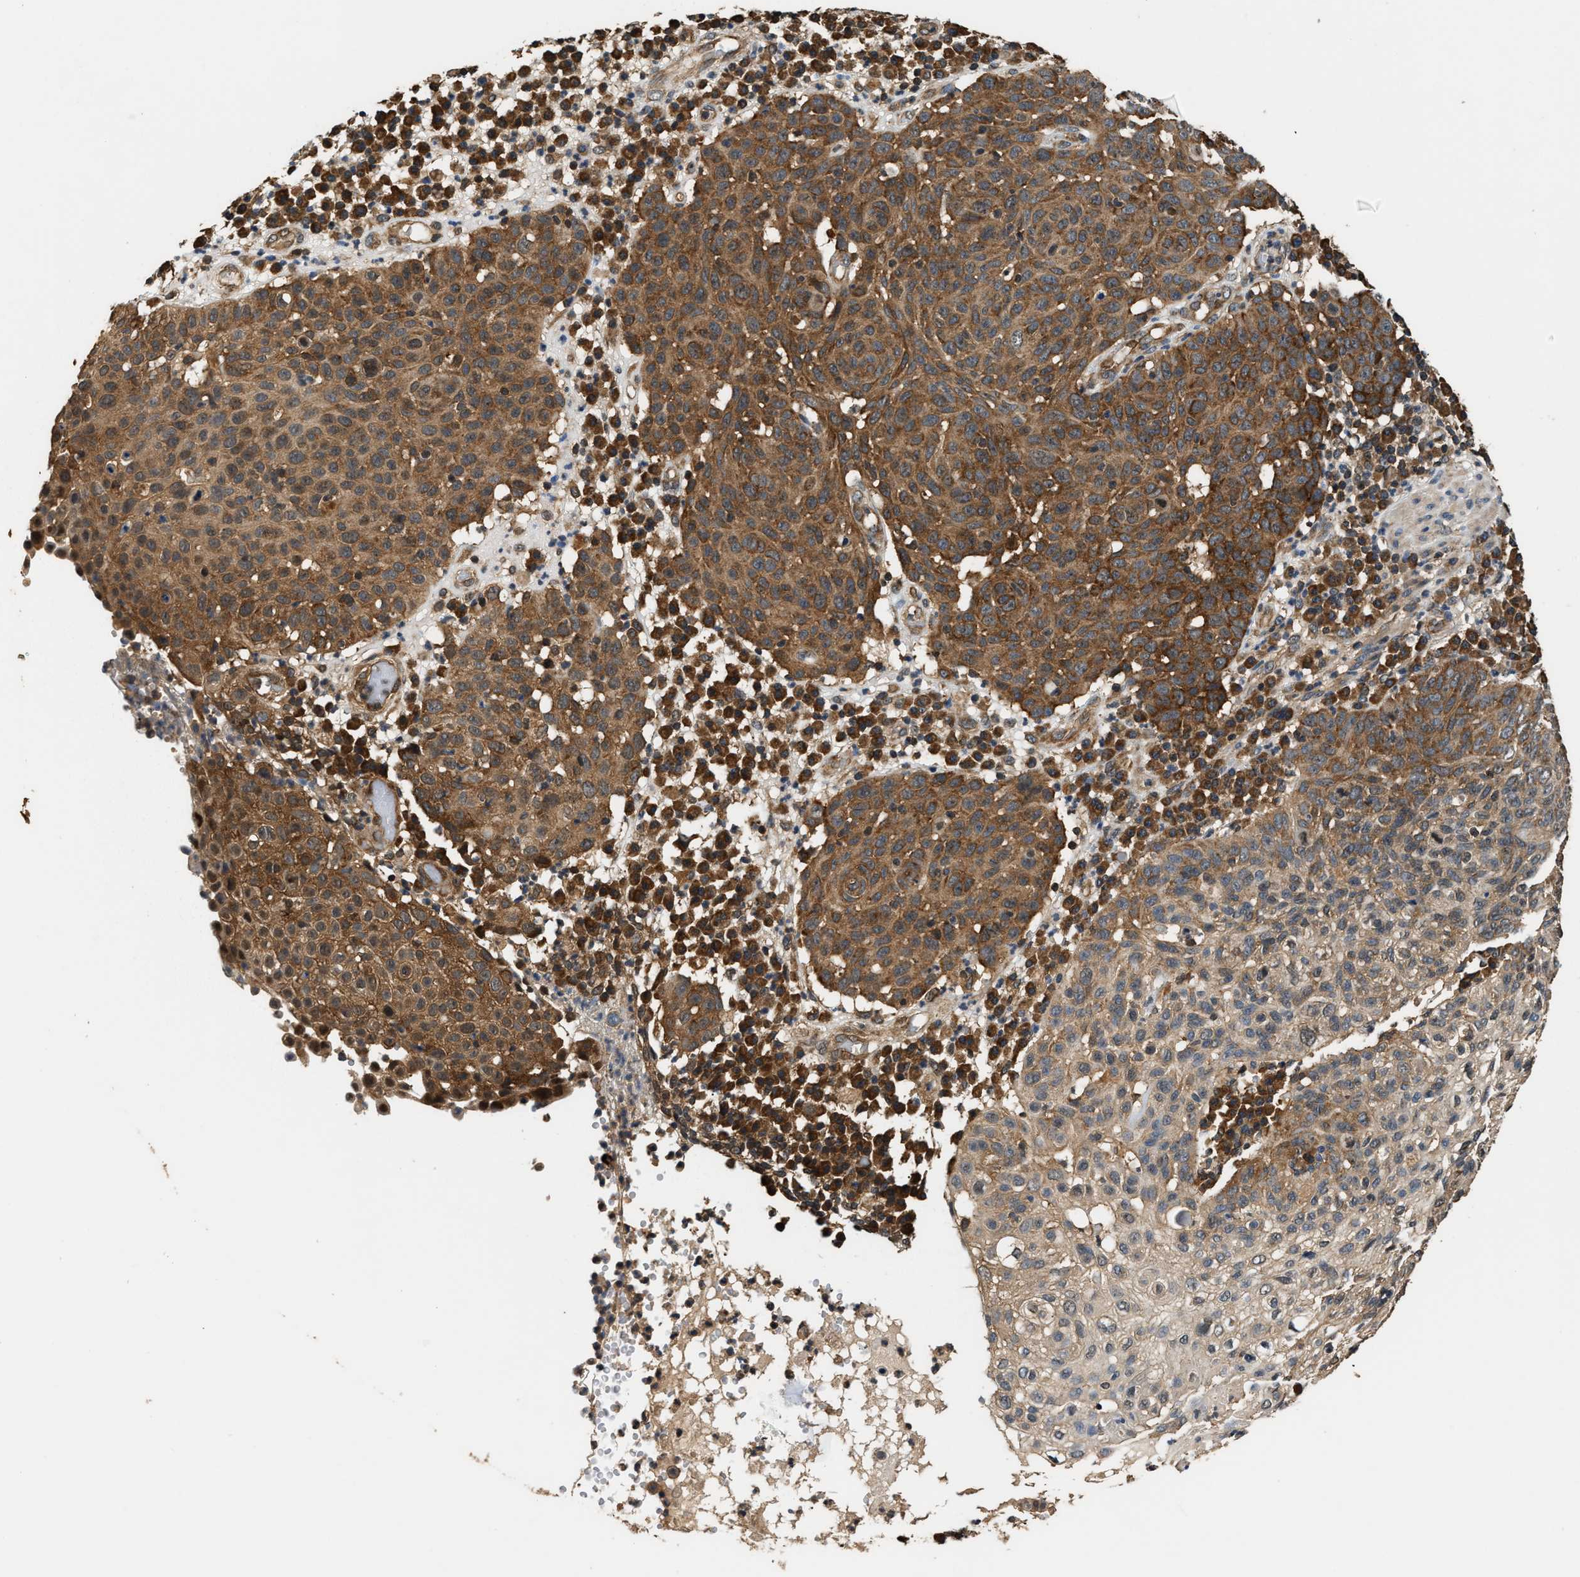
{"staining": {"intensity": "strong", "quantity": ">75%", "location": "cytoplasmic/membranous"}, "tissue": "skin cancer", "cell_type": "Tumor cells", "image_type": "cancer", "snomed": [{"axis": "morphology", "description": "Squamous cell carcinoma in situ, NOS"}, {"axis": "morphology", "description": "Squamous cell carcinoma, NOS"}, {"axis": "topography", "description": "Skin"}], "caption": "IHC histopathology image of human skin cancer stained for a protein (brown), which shows high levels of strong cytoplasmic/membranous expression in approximately >75% of tumor cells.", "gene": "DNAJC2", "patient": {"sex": "male", "age": 93}}